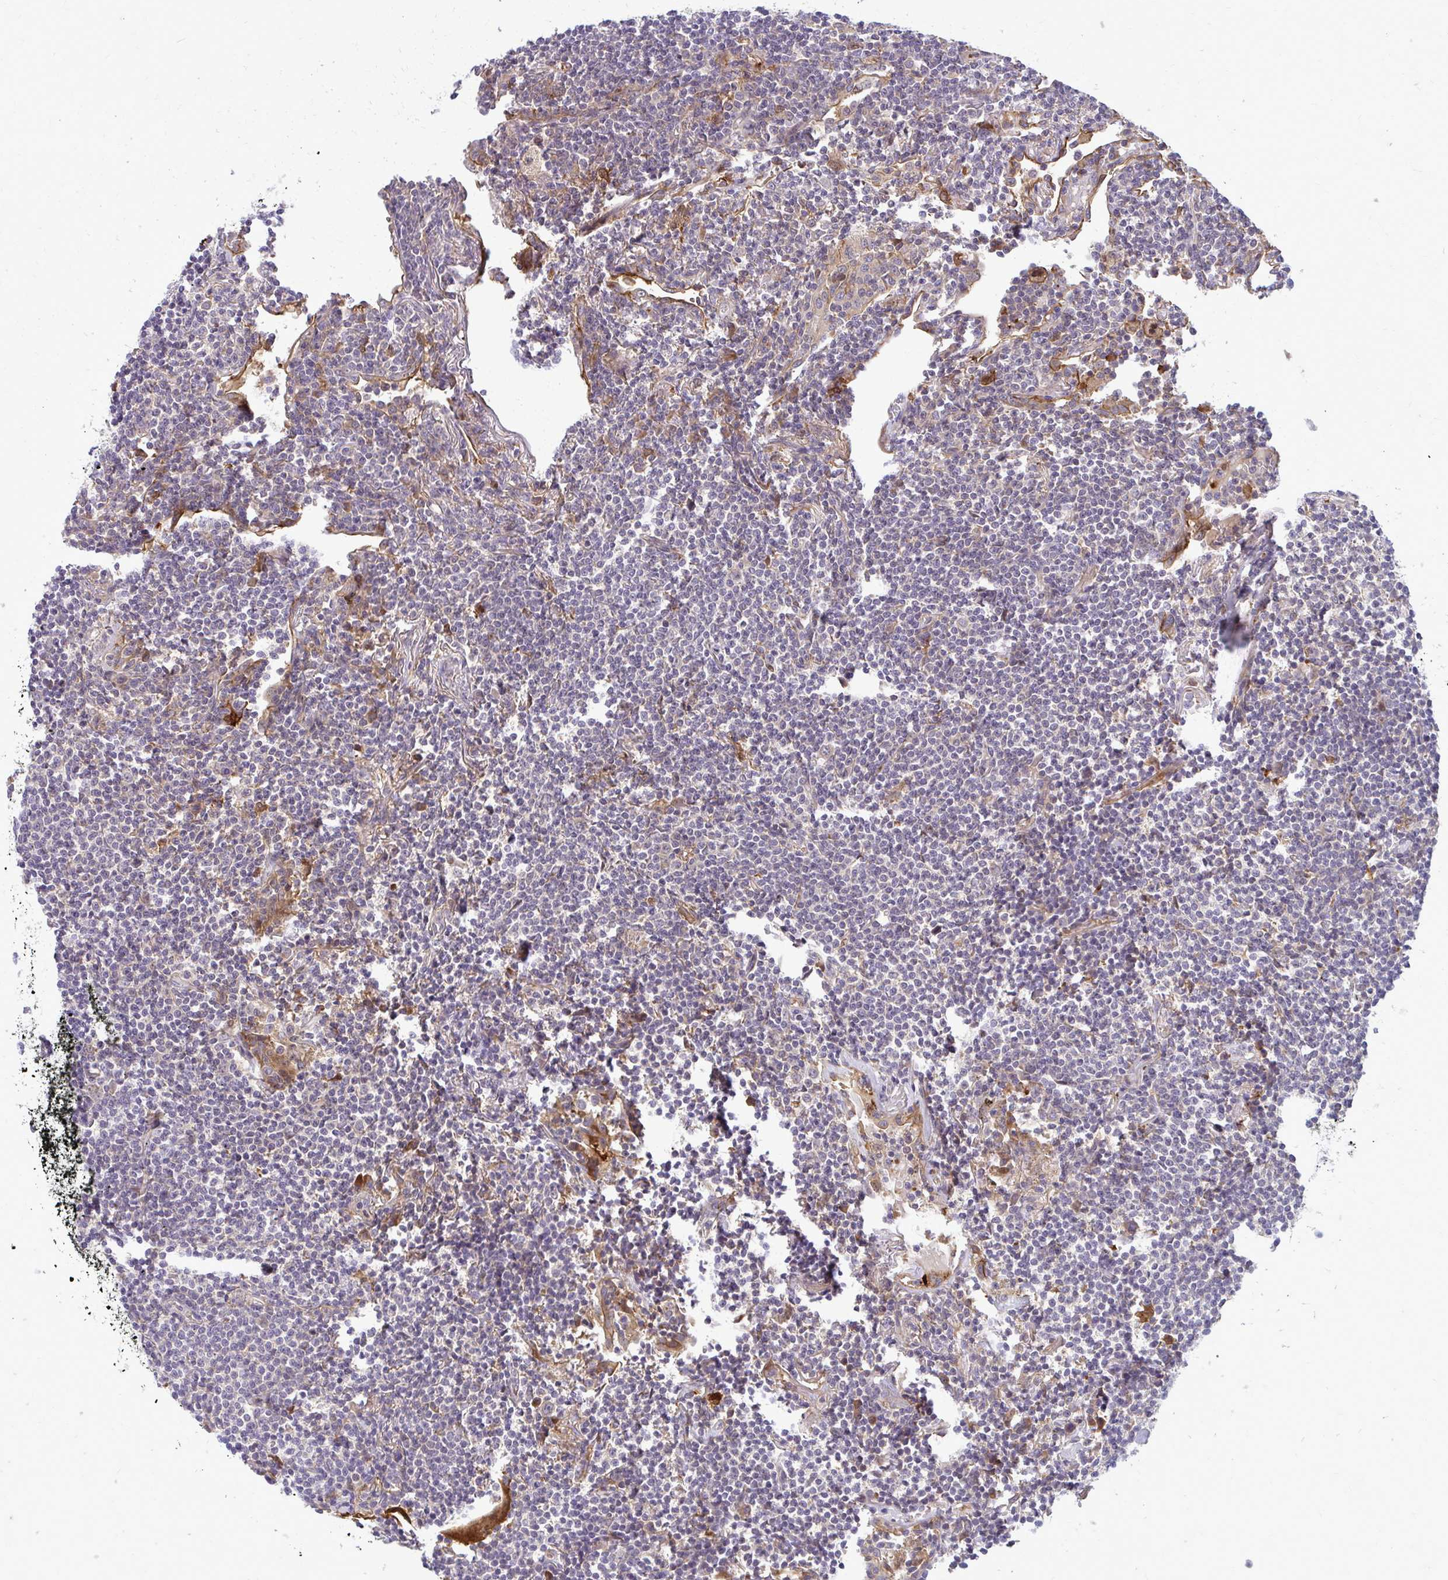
{"staining": {"intensity": "negative", "quantity": "none", "location": "none"}, "tissue": "lymphoma", "cell_type": "Tumor cells", "image_type": "cancer", "snomed": [{"axis": "morphology", "description": "Malignant lymphoma, non-Hodgkin's type, Low grade"}, {"axis": "topography", "description": "Lung"}], "caption": "An image of human lymphoma is negative for staining in tumor cells.", "gene": "OXNAD1", "patient": {"sex": "female", "age": 71}}